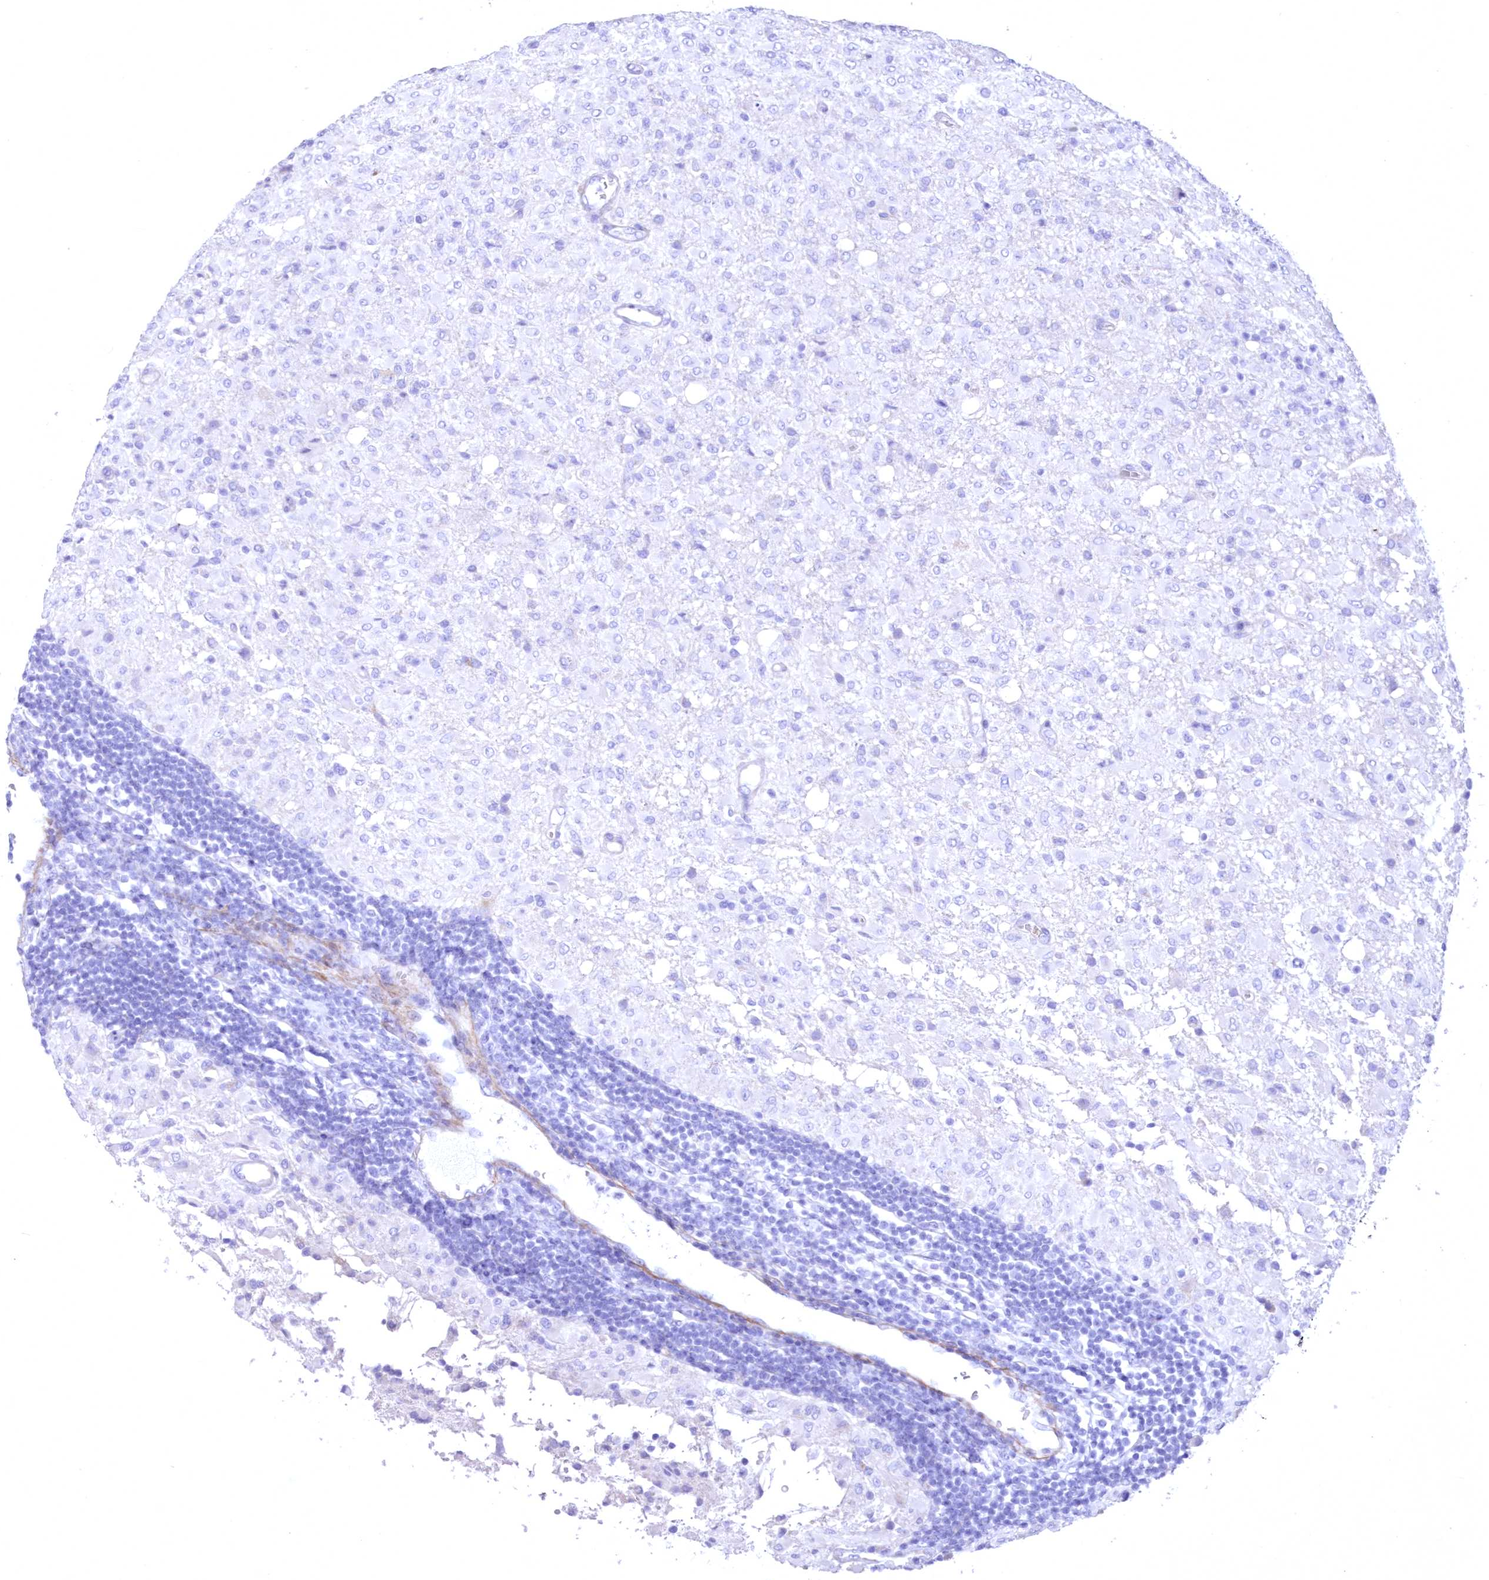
{"staining": {"intensity": "negative", "quantity": "none", "location": "none"}, "tissue": "glioma", "cell_type": "Tumor cells", "image_type": "cancer", "snomed": [{"axis": "morphology", "description": "Glioma, malignant, High grade"}, {"axis": "topography", "description": "Brain"}], "caption": "High magnification brightfield microscopy of glioma stained with DAB (brown) and counterstained with hematoxylin (blue): tumor cells show no significant staining.", "gene": "WDR74", "patient": {"sex": "female", "age": 57}}